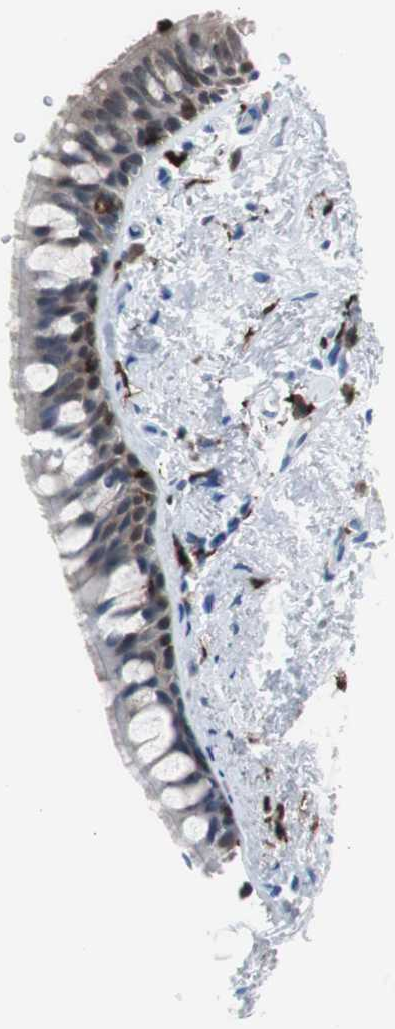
{"staining": {"intensity": "moderate", "quantity": ">75%", "location": "cytoplasmic/membranous"}, "tissue": "bronchus", "cell_type": "Respiratory epithelial cells", "image_type": "normal", "snomed": [{"axis": "morphology", "description": "Normal tissue, NOS"}, {"axis": "topography", "description": "Bronchus"}], "caption": "Immunohistochemistry micrograph of benign human bronchus stained for a protein (brown), which demonstrates medium levels of moderate cytoplasmic/membranous staining in about >75% of respiratory epithelial cells.", "gene": "SYK", "patient": {"sex": "female", "age": 73}}